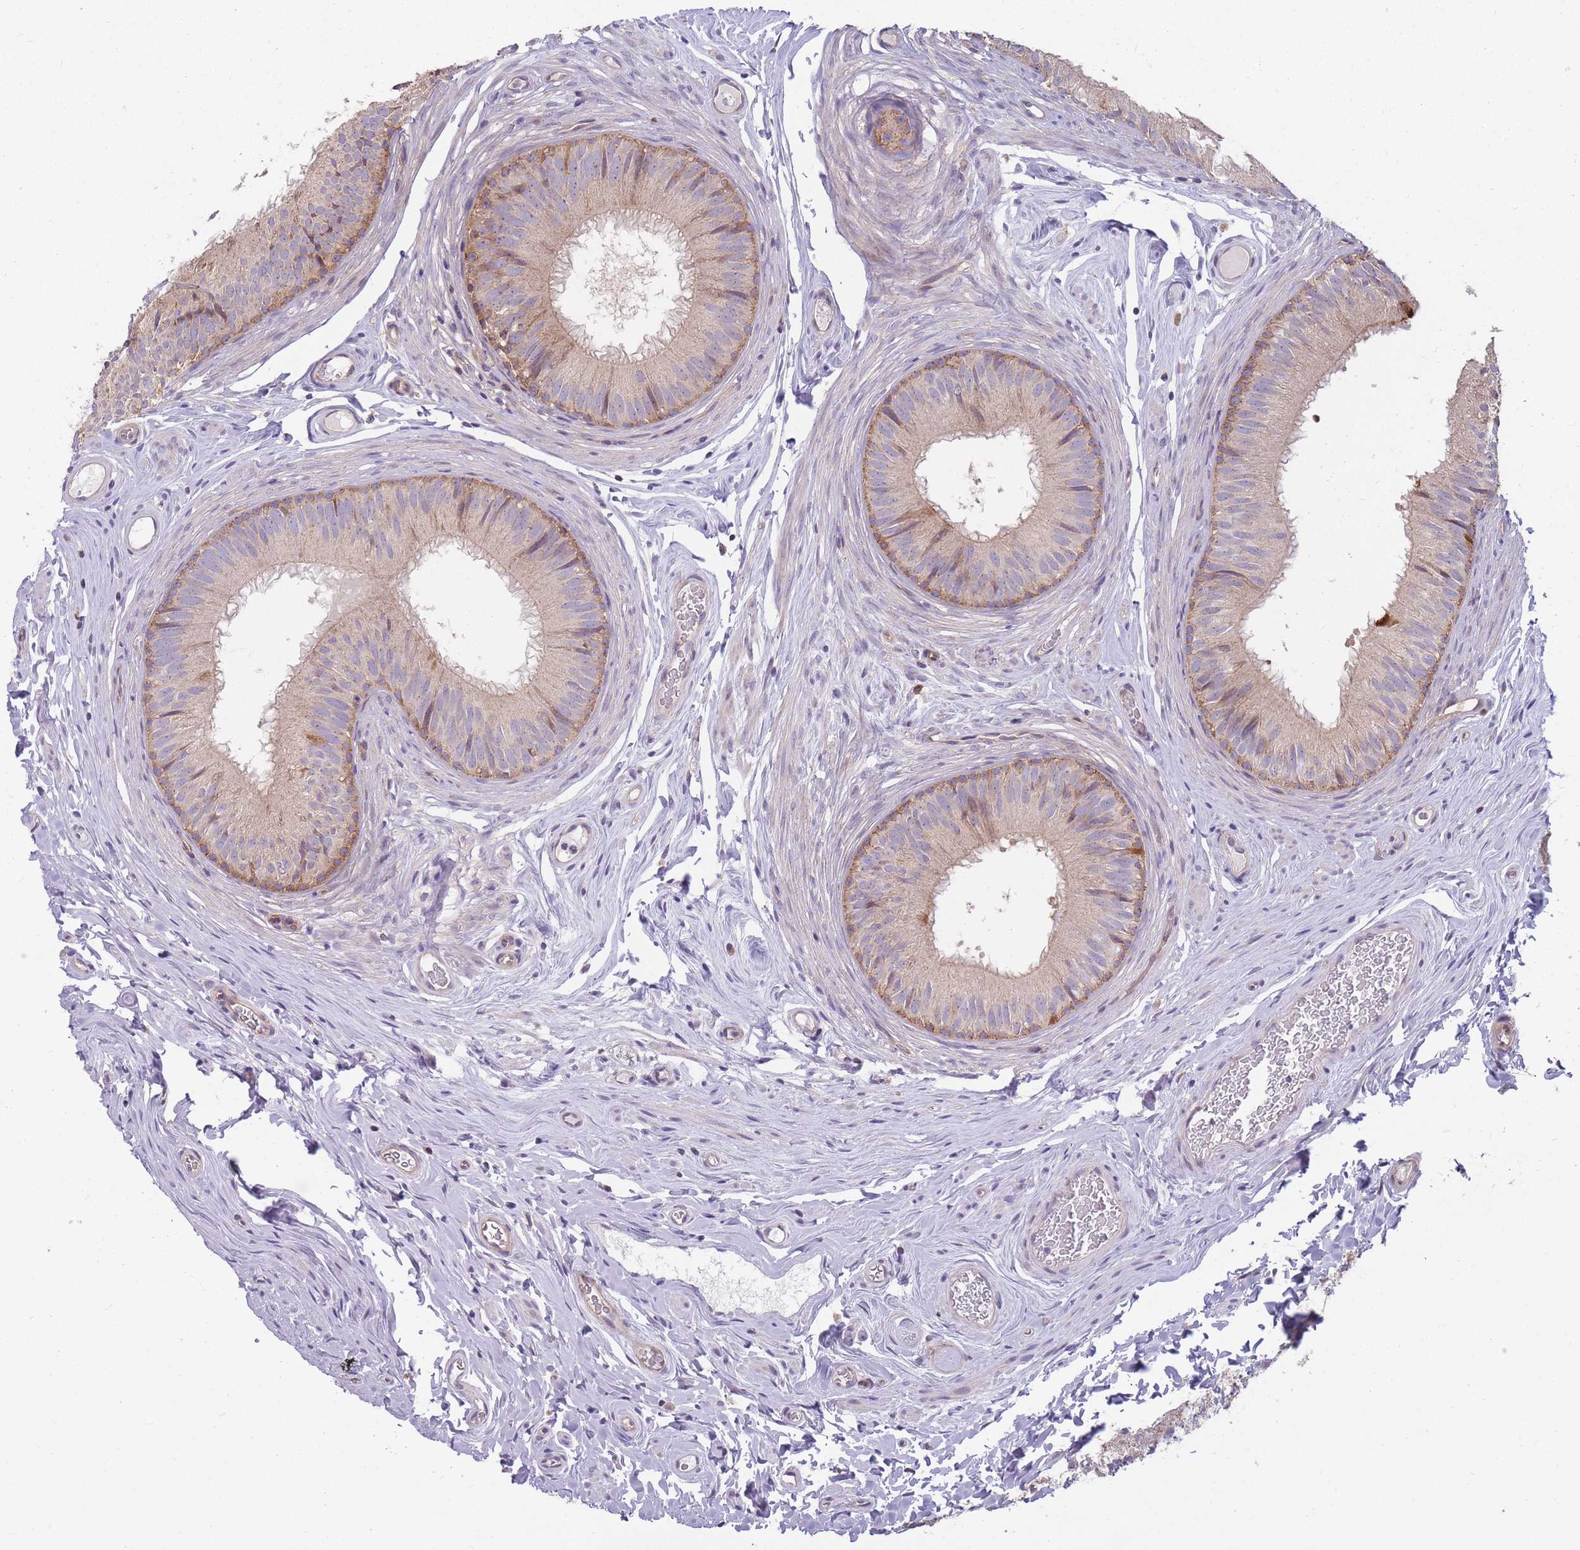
{"staining": {"intensity": "moderate", "quantity": "25%-75%", "location": "cytoplasmic/membranous"}, "tissue": "epididymis", "cell_type": "Glandular cells", "image_type": "normal", "snomed": [{"axis": "morphology", "description": "Normal tissue, NOS"}, {"axis": "topography", "description": "Epididymis, spermatic cord, NOS"}], "caption": "Immunohistochemical staining of benign human epididymis exhibits 25%-75% levels of moderate cytoplasmic/membranous protein staining in about 25%-75% of glandular cells.", "gene": "ENSG00000255639", "patient": {"sex": "male", "age": 25}}